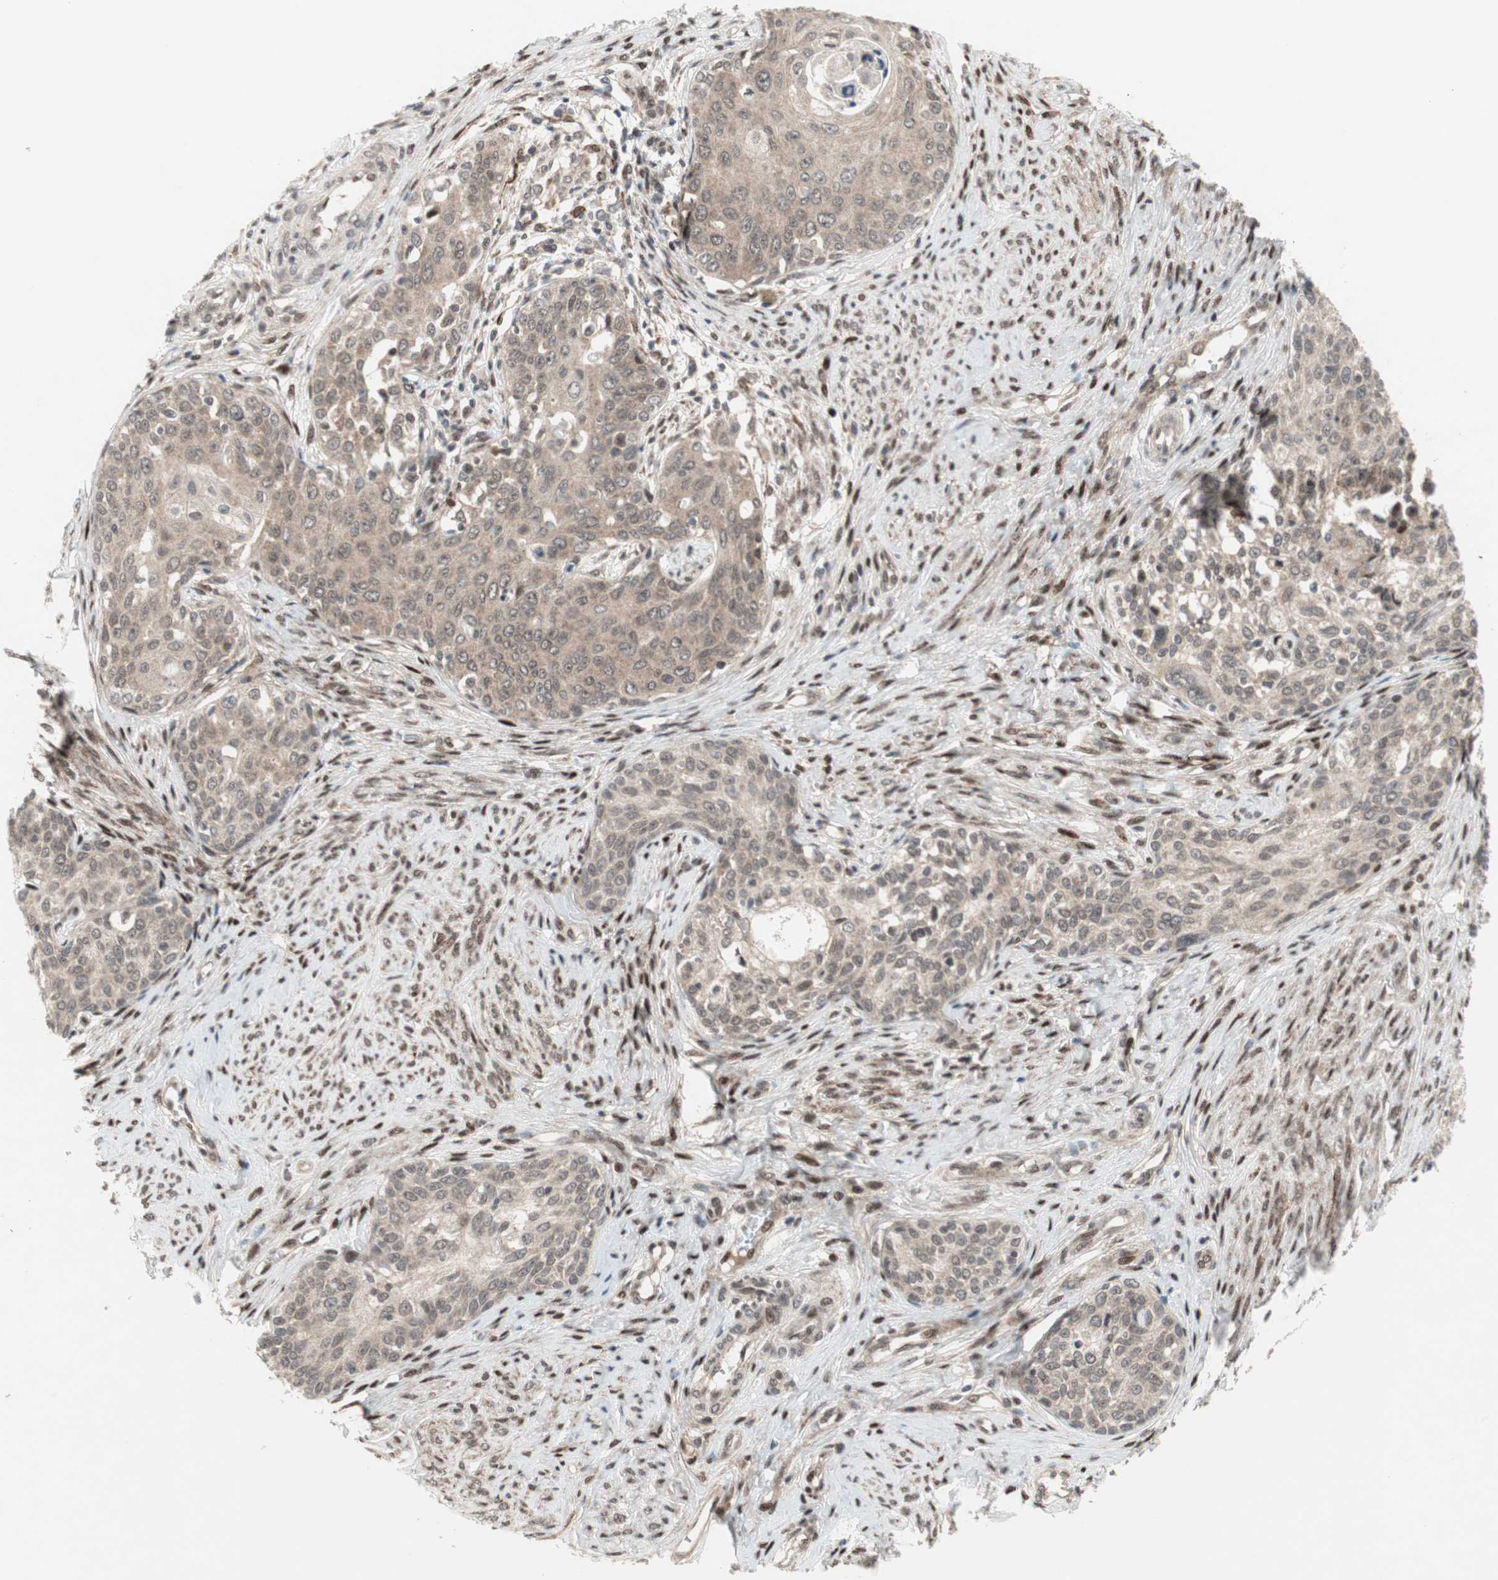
{"staining": {"intensity": "weak", "quantity": ">75%", "location": "cytoplasmic/membranous,nuclear"}, "tissue": "cervical cancer", "cell_type": "Tumor cells", "image_type": "cancer", "snomed": [{"axis": "morphology", "description": "Squamous cell carcinoma, NOS"}, {"axis": "morphology", "description": "Adenocarcinoma, NOS"}, {"axis": "topography", "description": "Cervix"}], "caption": "A brown stain shows weak cytoplasmic/membranous and nuclear positivity of a protein in human cervical cancer tumor cells.", "gene": "TCF12", "patient": {"sex": "female", "age": 52}}